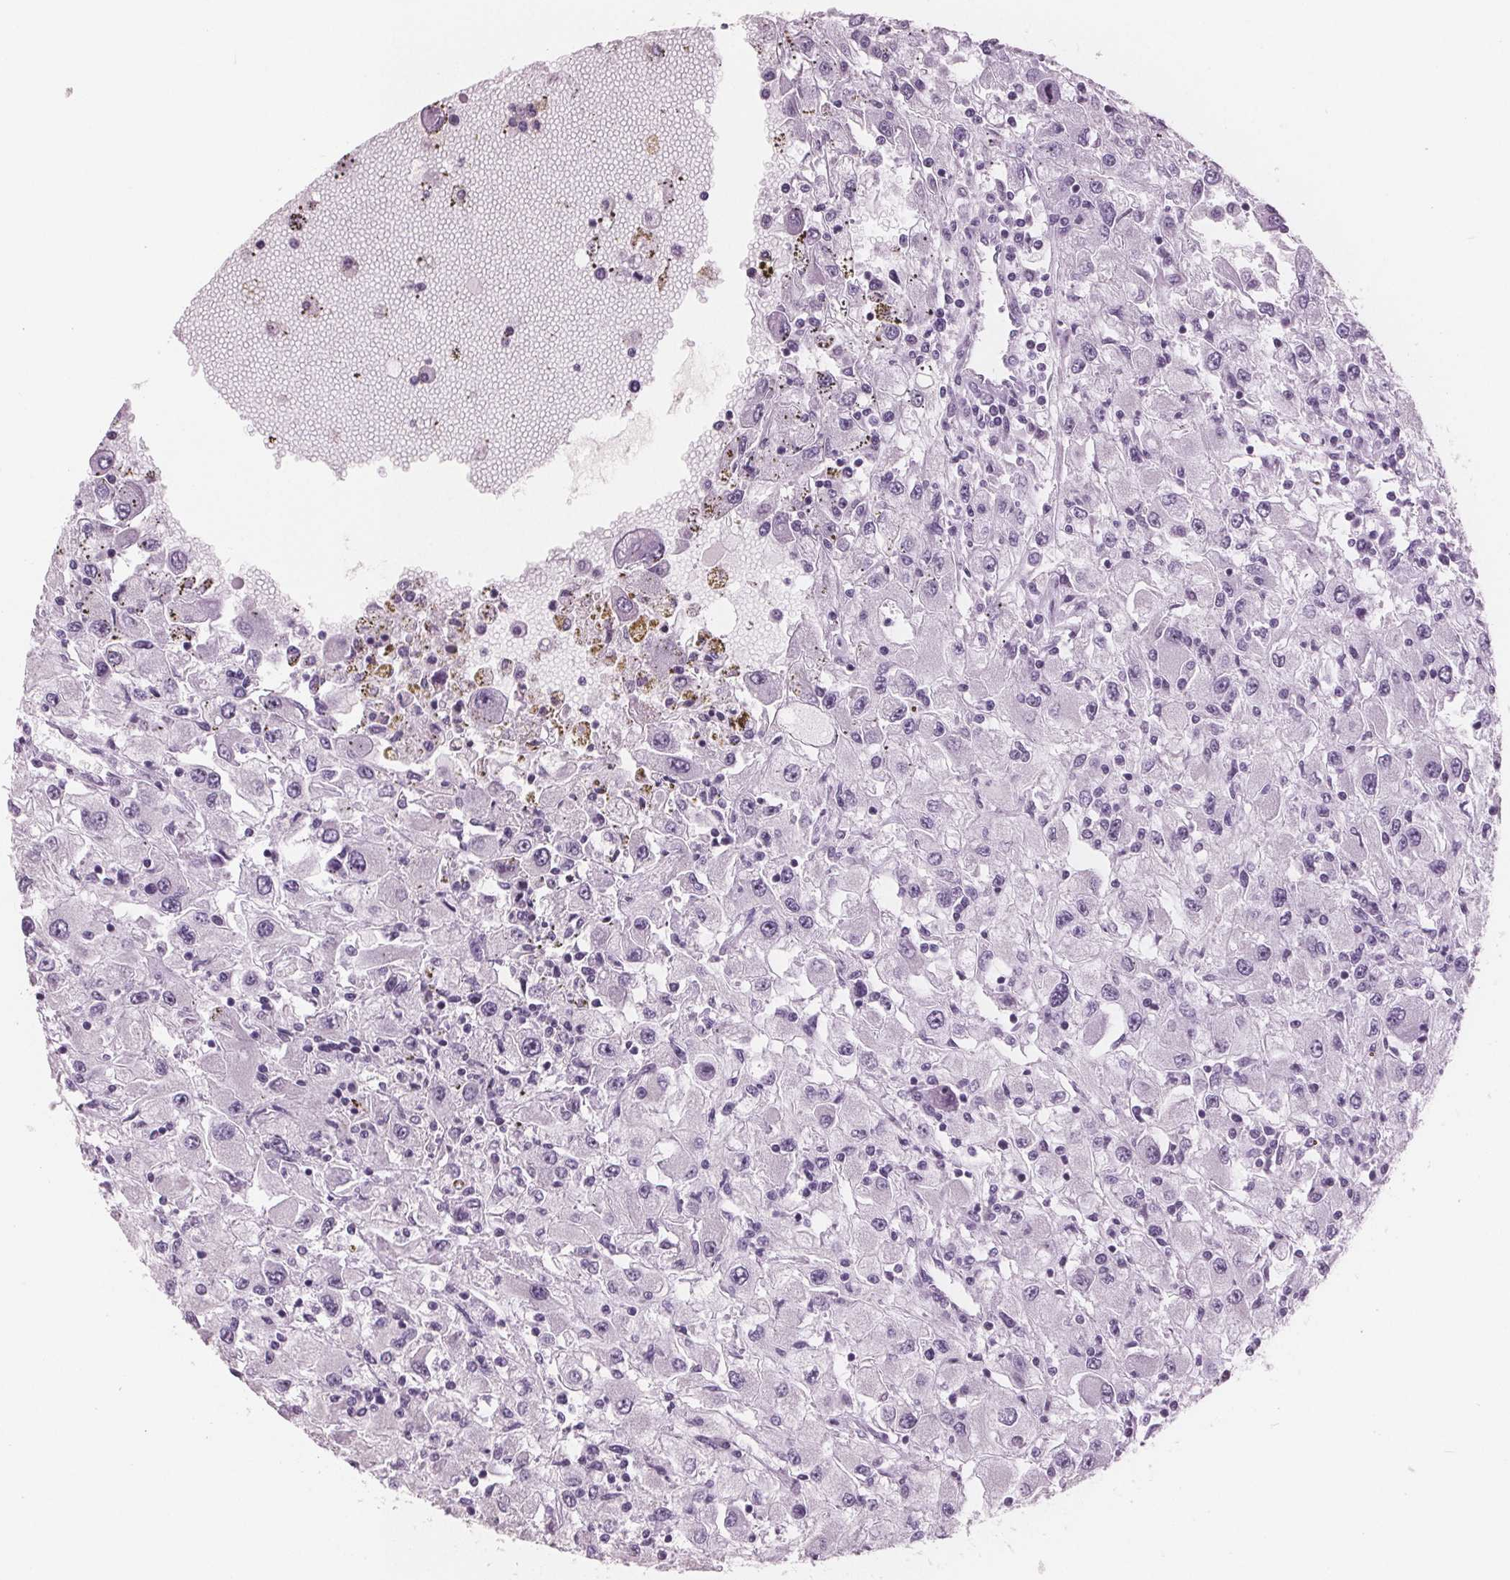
{"staining": {"intensity": "negative", "quantity": "none", "location": "none"}, "tissue": "renal cancer", "cell_type": "Tumor cells", "image_type": "cancer", "snomed": [{"axis": "morphology", "description": "Adenocarcinoma, NOS"}, {"axis": "topography", "description": "Kidney"}], "caption": "Image shows no significant protein positivity in tumor cells of renal cancer (adenocarcinoma).", "gene": "AMBP", "patient": {"sex": "female", "age": 67}}